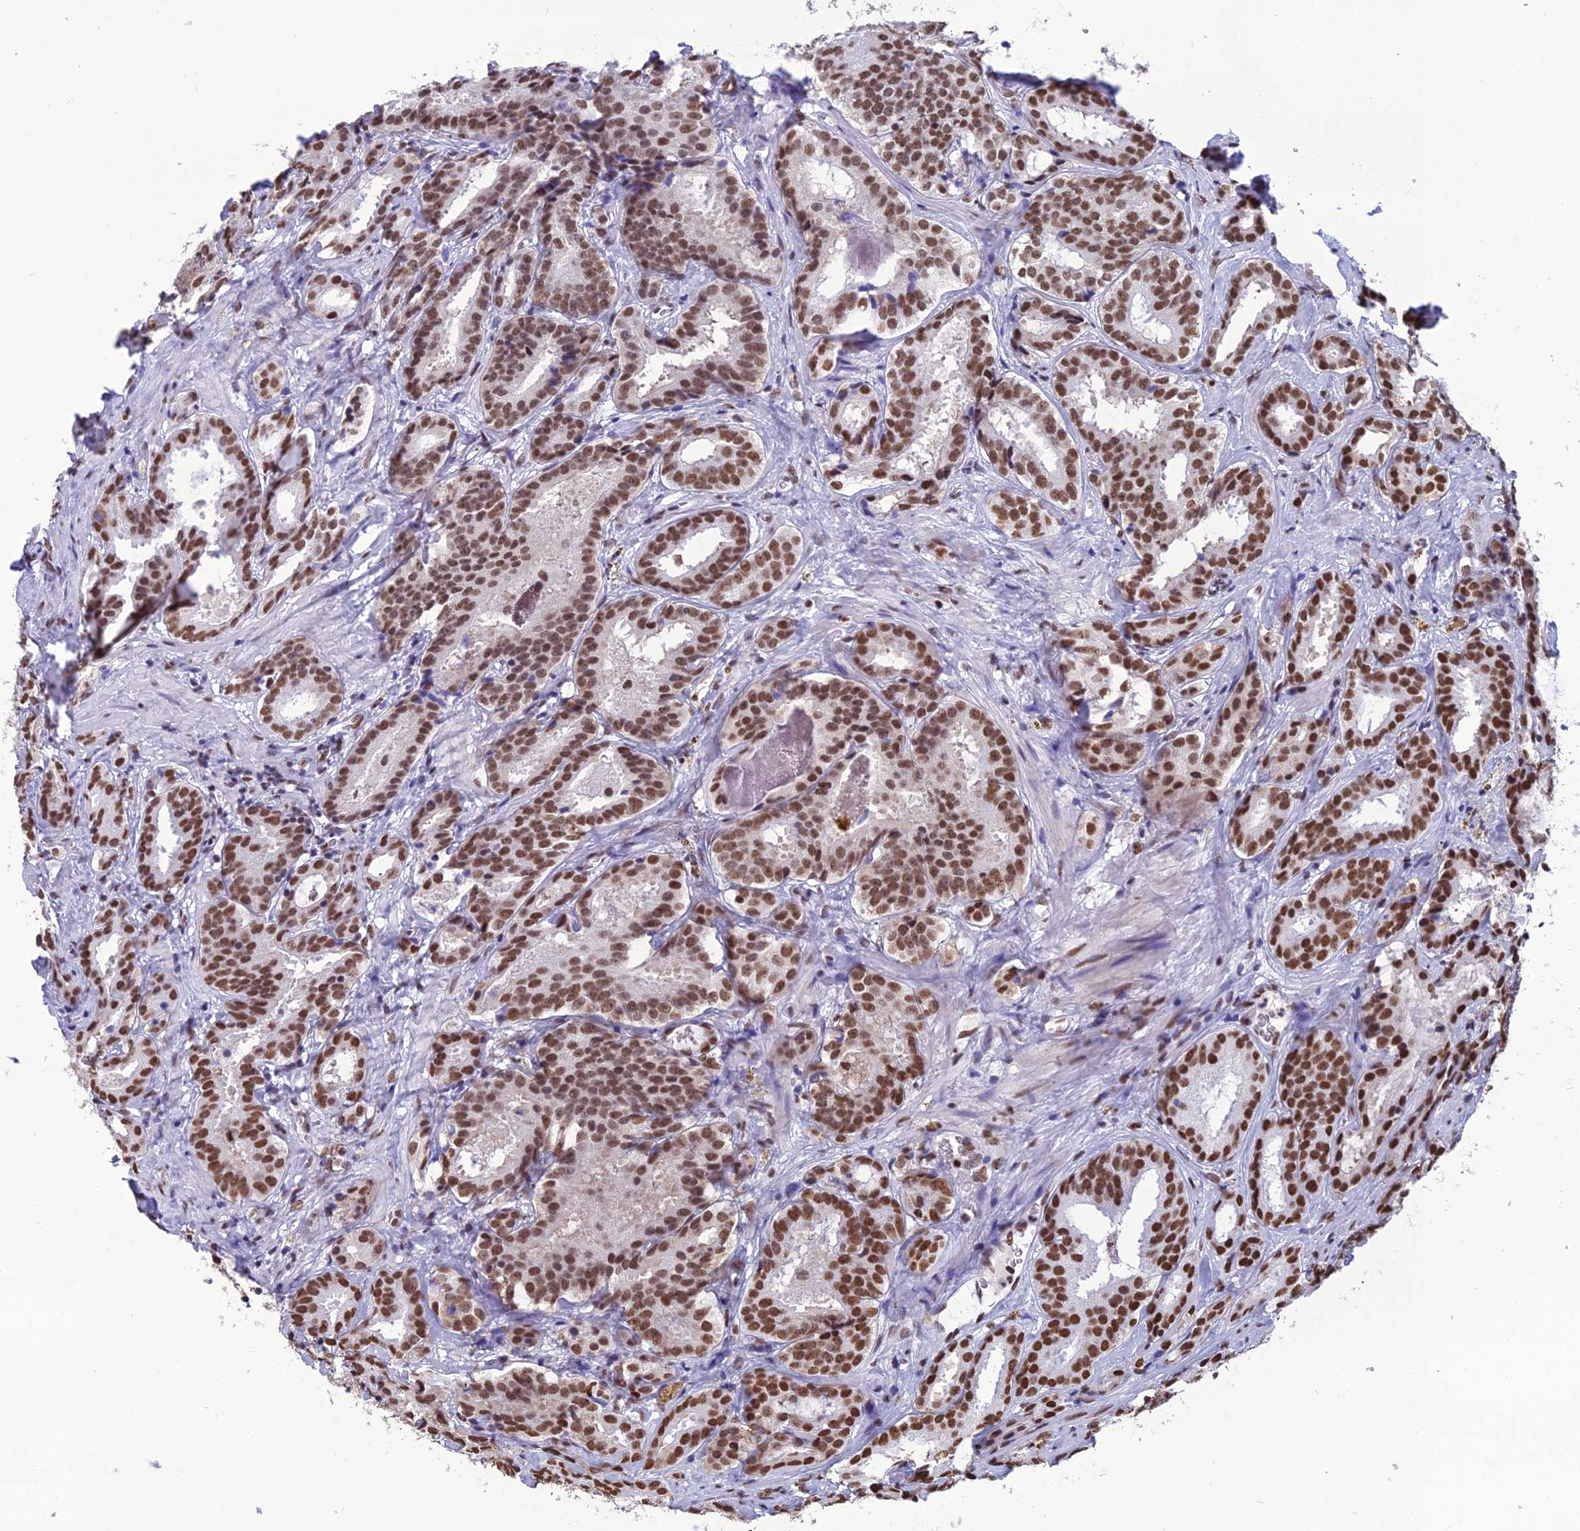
{"staining": {"intensity": "strong", "quantity": ">75%", "location": "nuclear"}, "tissue": "prostate cancer", "cell_type": "Tumor cells", "image_type": "cancer", "snomed": [{"axis": "morphology", "description": "Adenocarcinoma, High grade"}, {"axis": "topography", "description": "Prostate"}], "caption": "Prostate cancer stained for a protein shows strong nuclear positivity in tumor cells.", "gene": "PRAMEF12", "patient": {"sex": "male", "age": 57}}